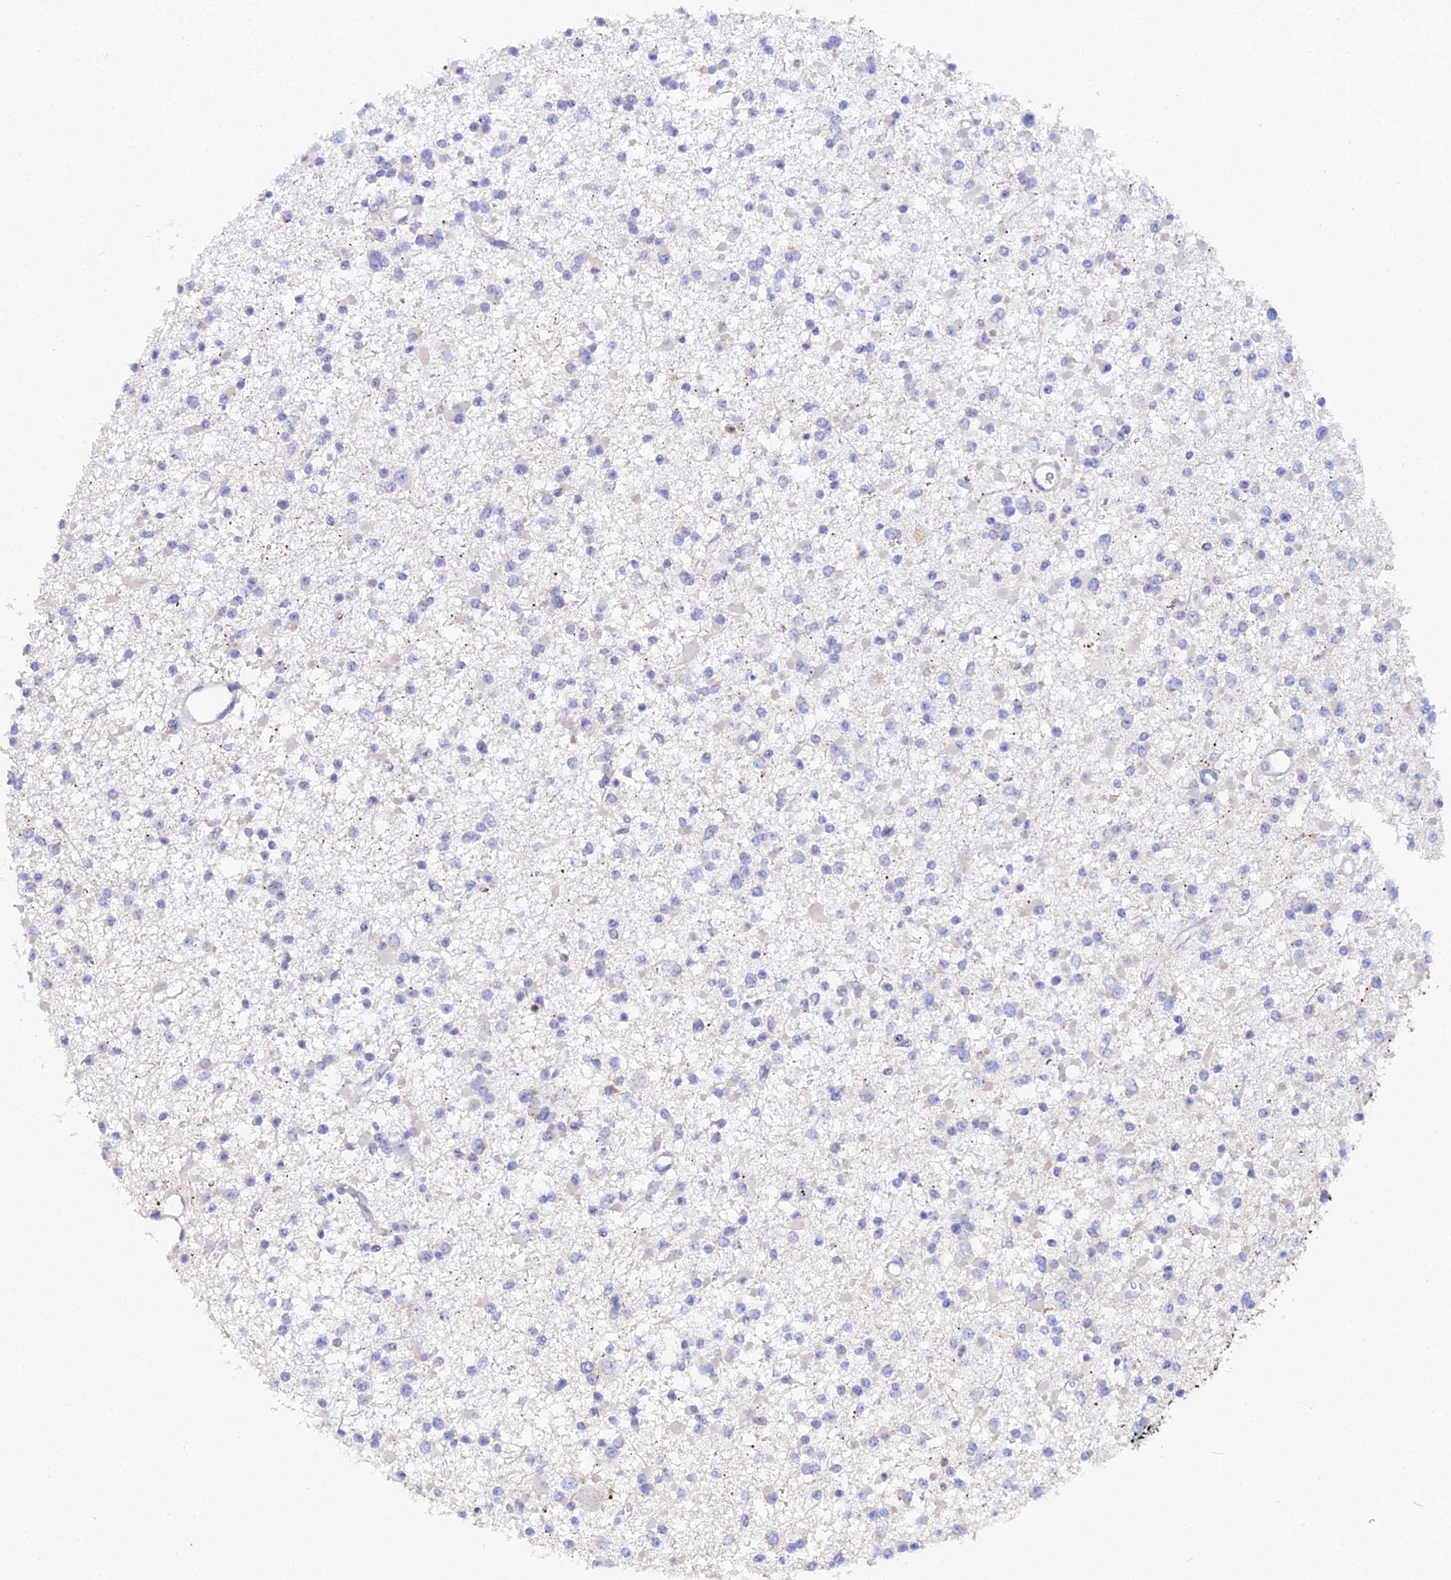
{"staining": {"intensity": "negative", "quantity": "none", "location": "none"}, "tissue": "glioma", "cell_type": "Tumor cells", "image_type": "cancer", "snomed": [{"axis": "morphology", "description": "Glioma, malignant, Low grade"}, {"axis": "topography", "description": "Brain"}], "caption": "A micrograph of glioma stained for a protein demonstrates no brown staining in tumor cells.", "gene": "MCM2", "patient": {"sex": "female", "age": 22}}